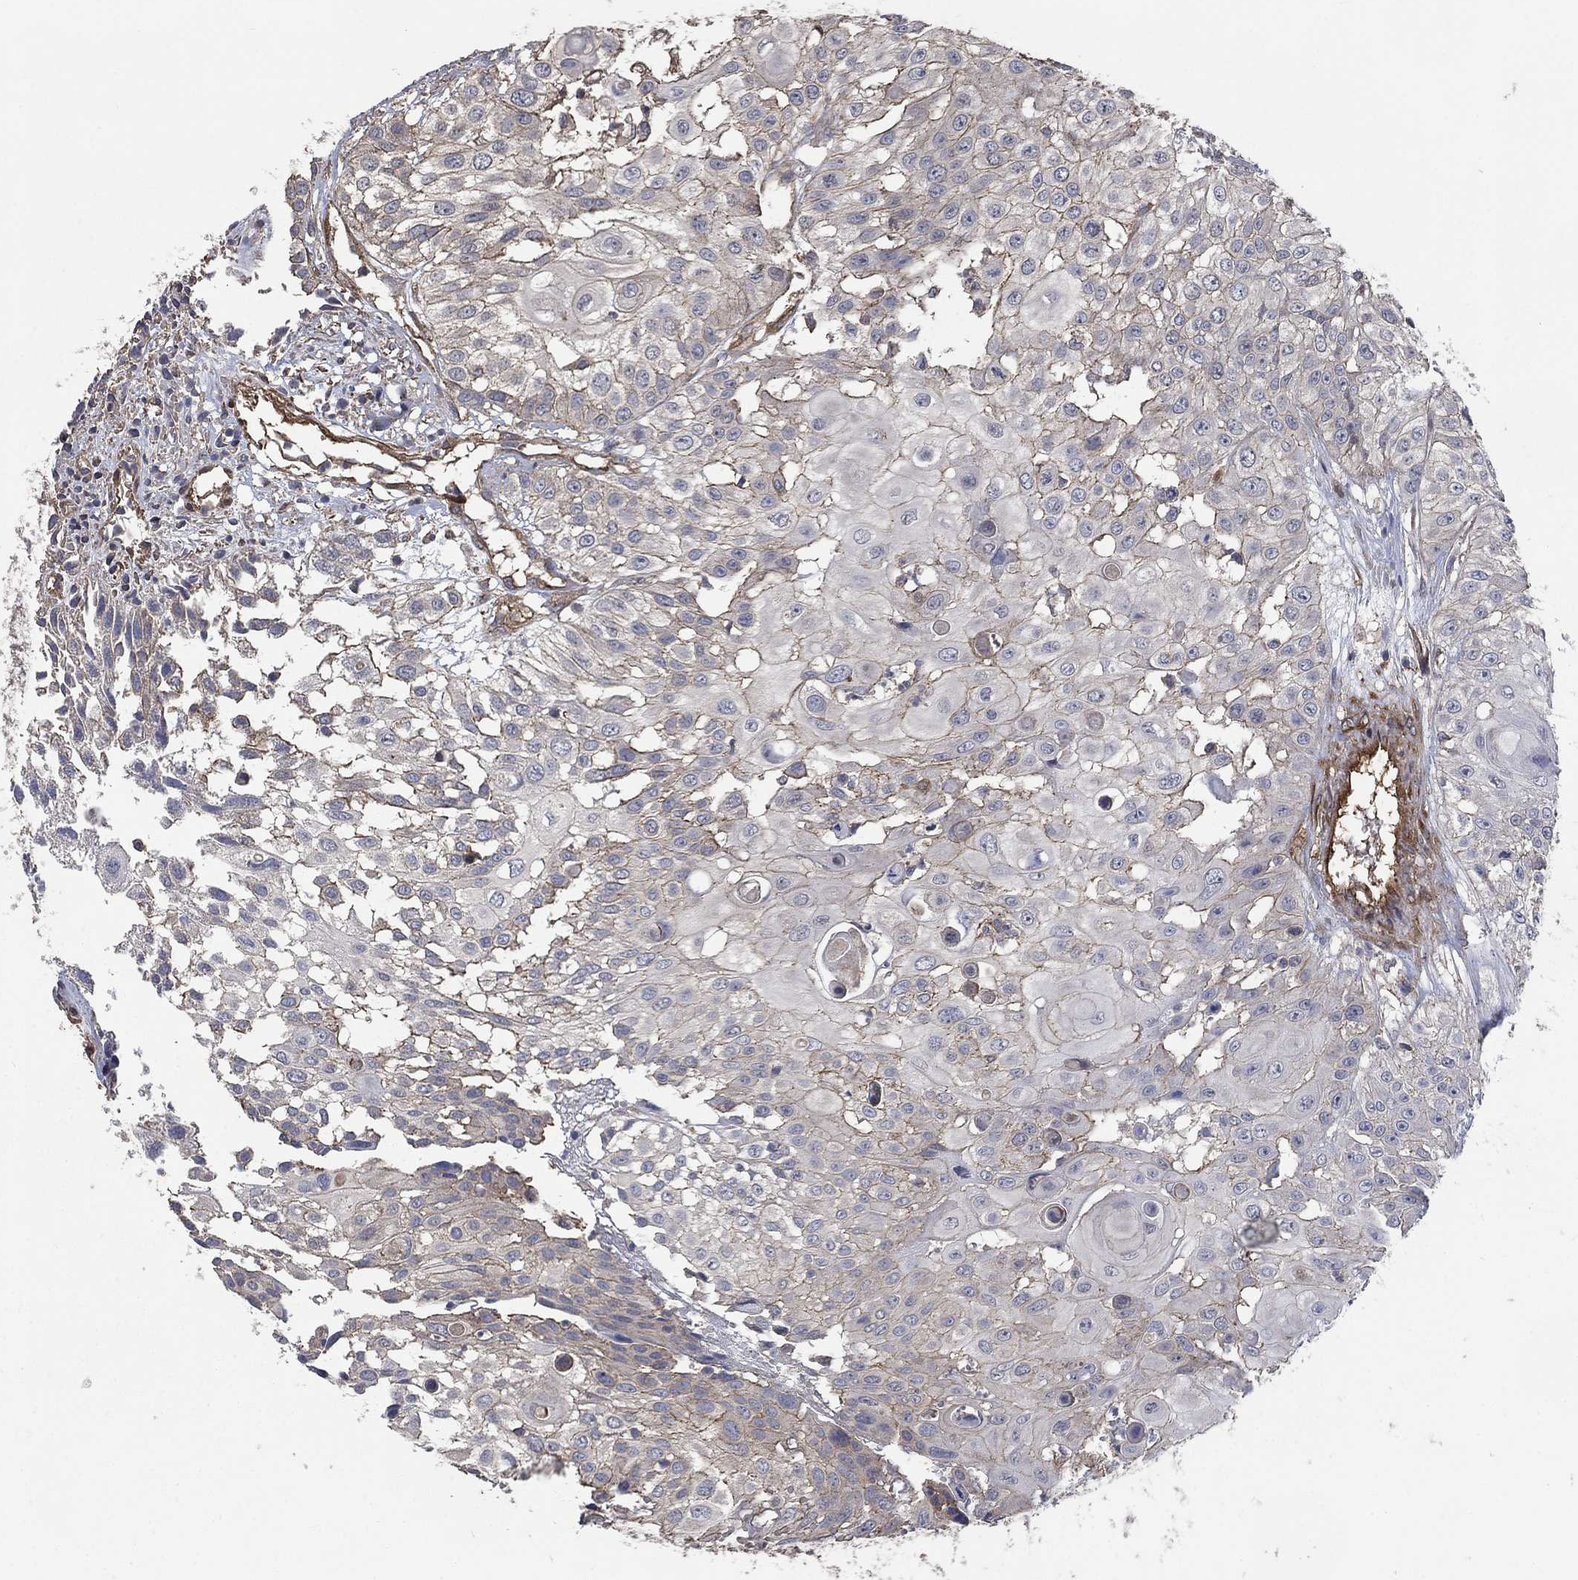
{"staining": {"intensity": "moderate", "quantity": "<25%", "location": "cytoplasmic/membranous"}, "tissue": "urothelial cancer", "cell_type": "Tumor cells", "image_type": "cancer", "snomed": [{"axis": "morphology", "description": "Urothelial carcinoma, High grade"}, {"axis": "topography", "description": "Urinary bladder"}], "caption": "A low amount of moderate cytoplasmic/membranous positivity is appreciated in about <25% of tumor cells in urothelial cancer tissue.", "gene": "PDE3A", "patient": {"sex": "female", "age": 79}}